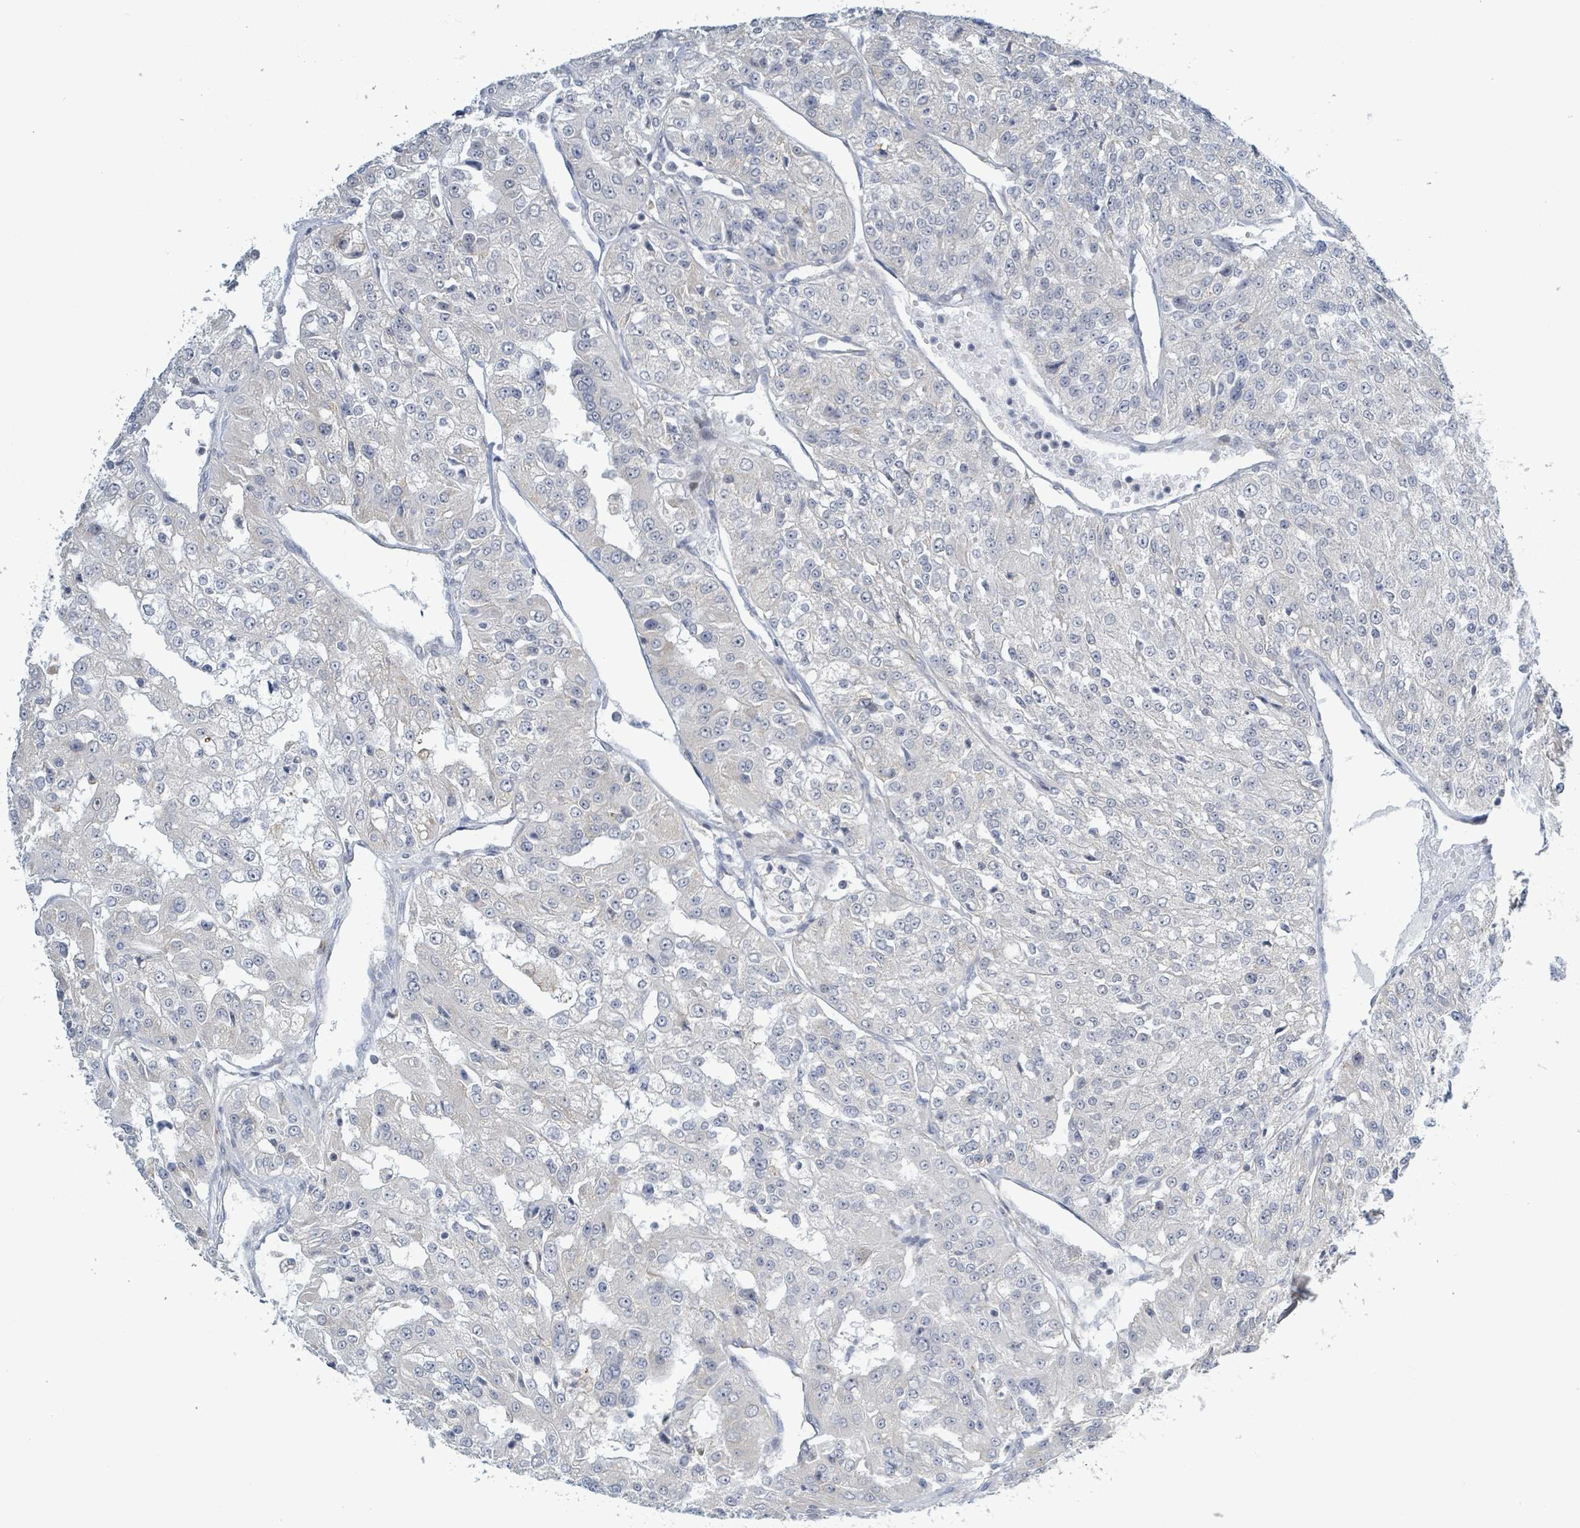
{"staining": {"intensity": "negative", "quantity": "none", "location": "none"}, "tissue": "renal cancer", "cell_type": "Tumor cells", "image_type": "cancer", "snomed": [{"axis": "morphology", "description": "Adenocarcinoma, NOS"}, {"axis": "topography", "description": "Kidney"}], "caption": "A high-resolution micrograph shows immunohistochemistry (IHC) staining of renal cancer (adenocarcinoma), which exhibits no significant expression in tumor cells.", "gene": "RPL32", "patient": {"sex": "female", "age": 63}}